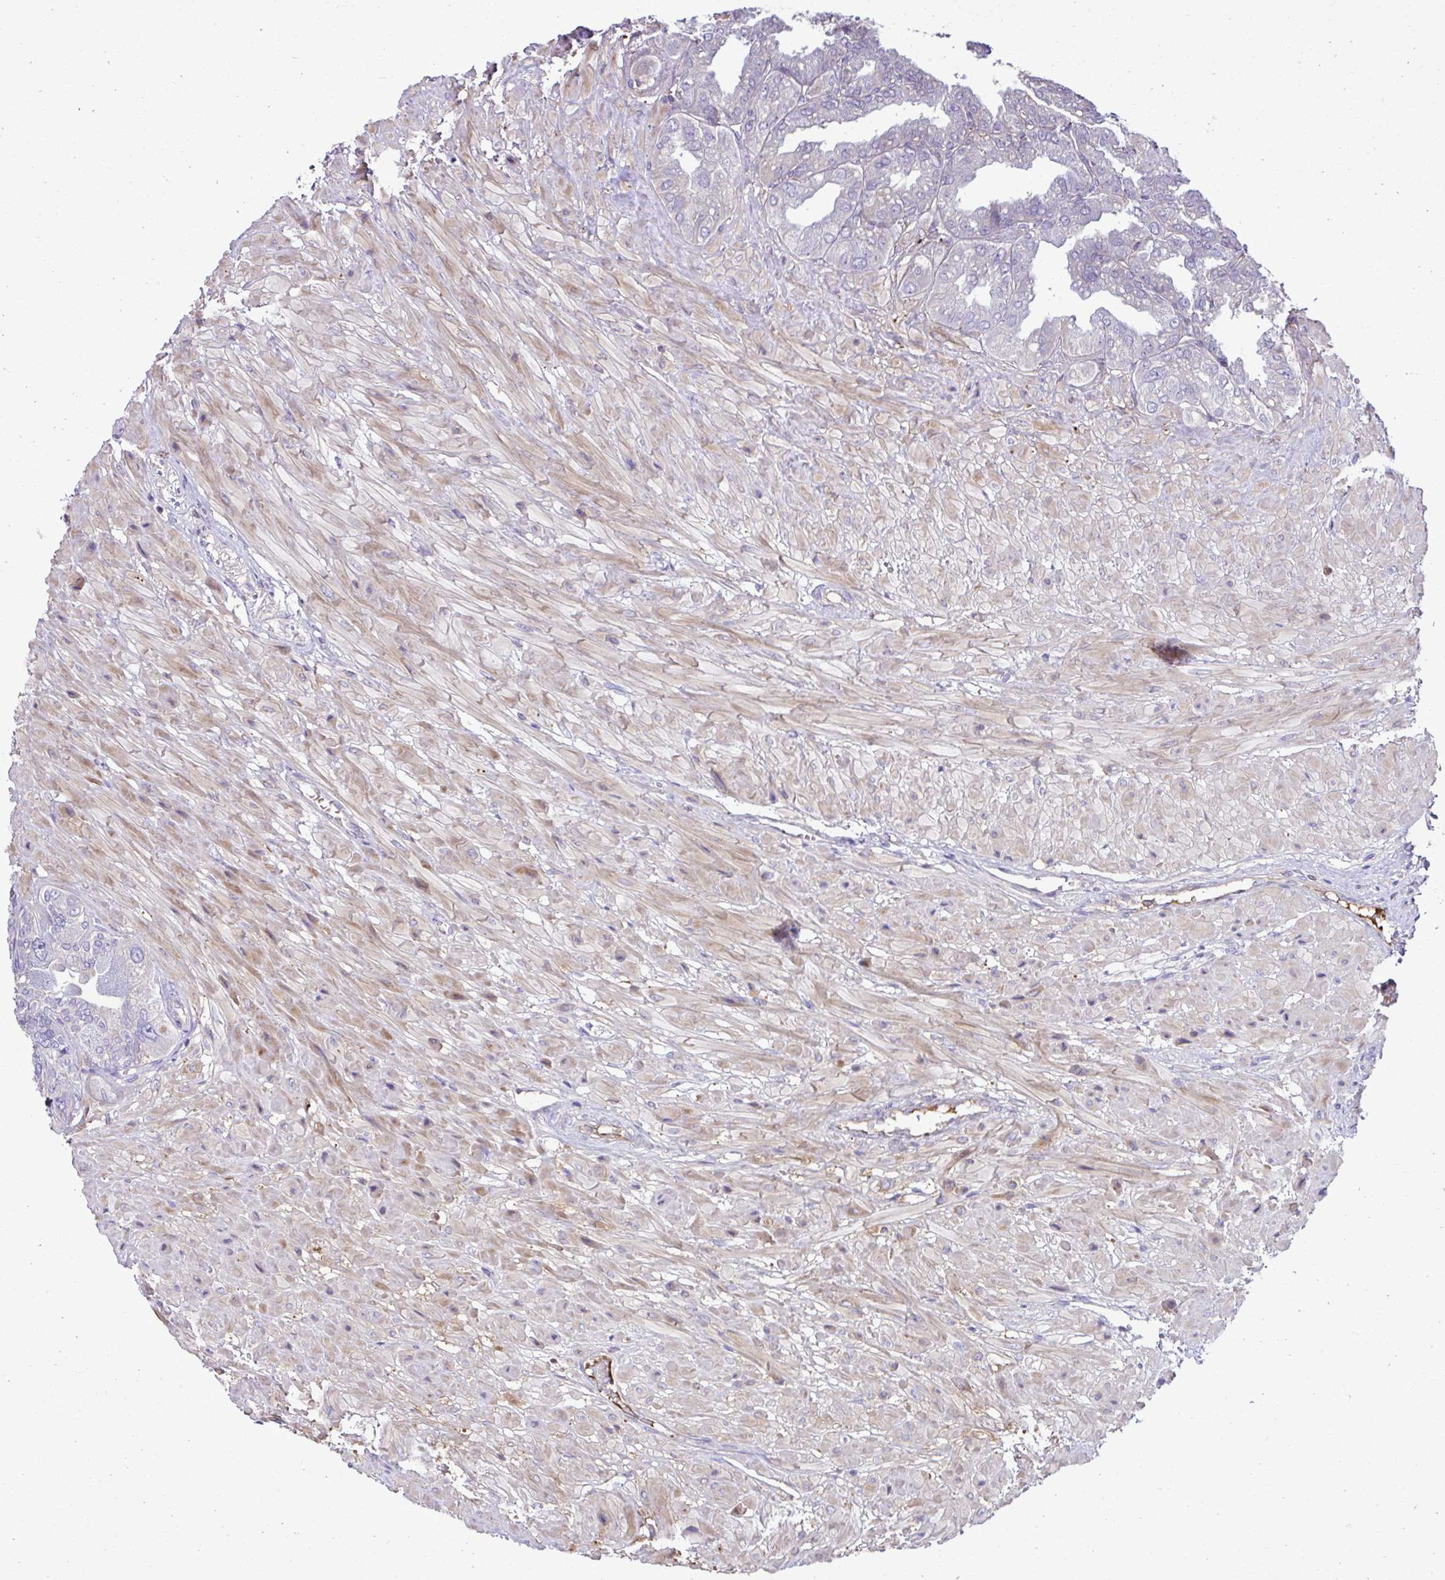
{"staining": {"intensity": "weak", "quantity": "25%-75%", "location": "cytoplasmic/membranous"}, "tissue": "seminal vesicle", "cell_type": "Glandular cells", "image_type": "normal", "snomed": [{"axis": "morphology", "description": "Normal tissue, NOS"}, {"axis": "topography", "description": "Seminal veicle"}], "caption": "A brown stain shows weak cytoplasmic/membranous expression of a protein in glandular cells of unremarkable human seminal vesicle. (Brightfield microscopy of DAB IHC at high magnification).", "gene": "CCDC85C", "patient": {"sex": "male", "age": 55}}